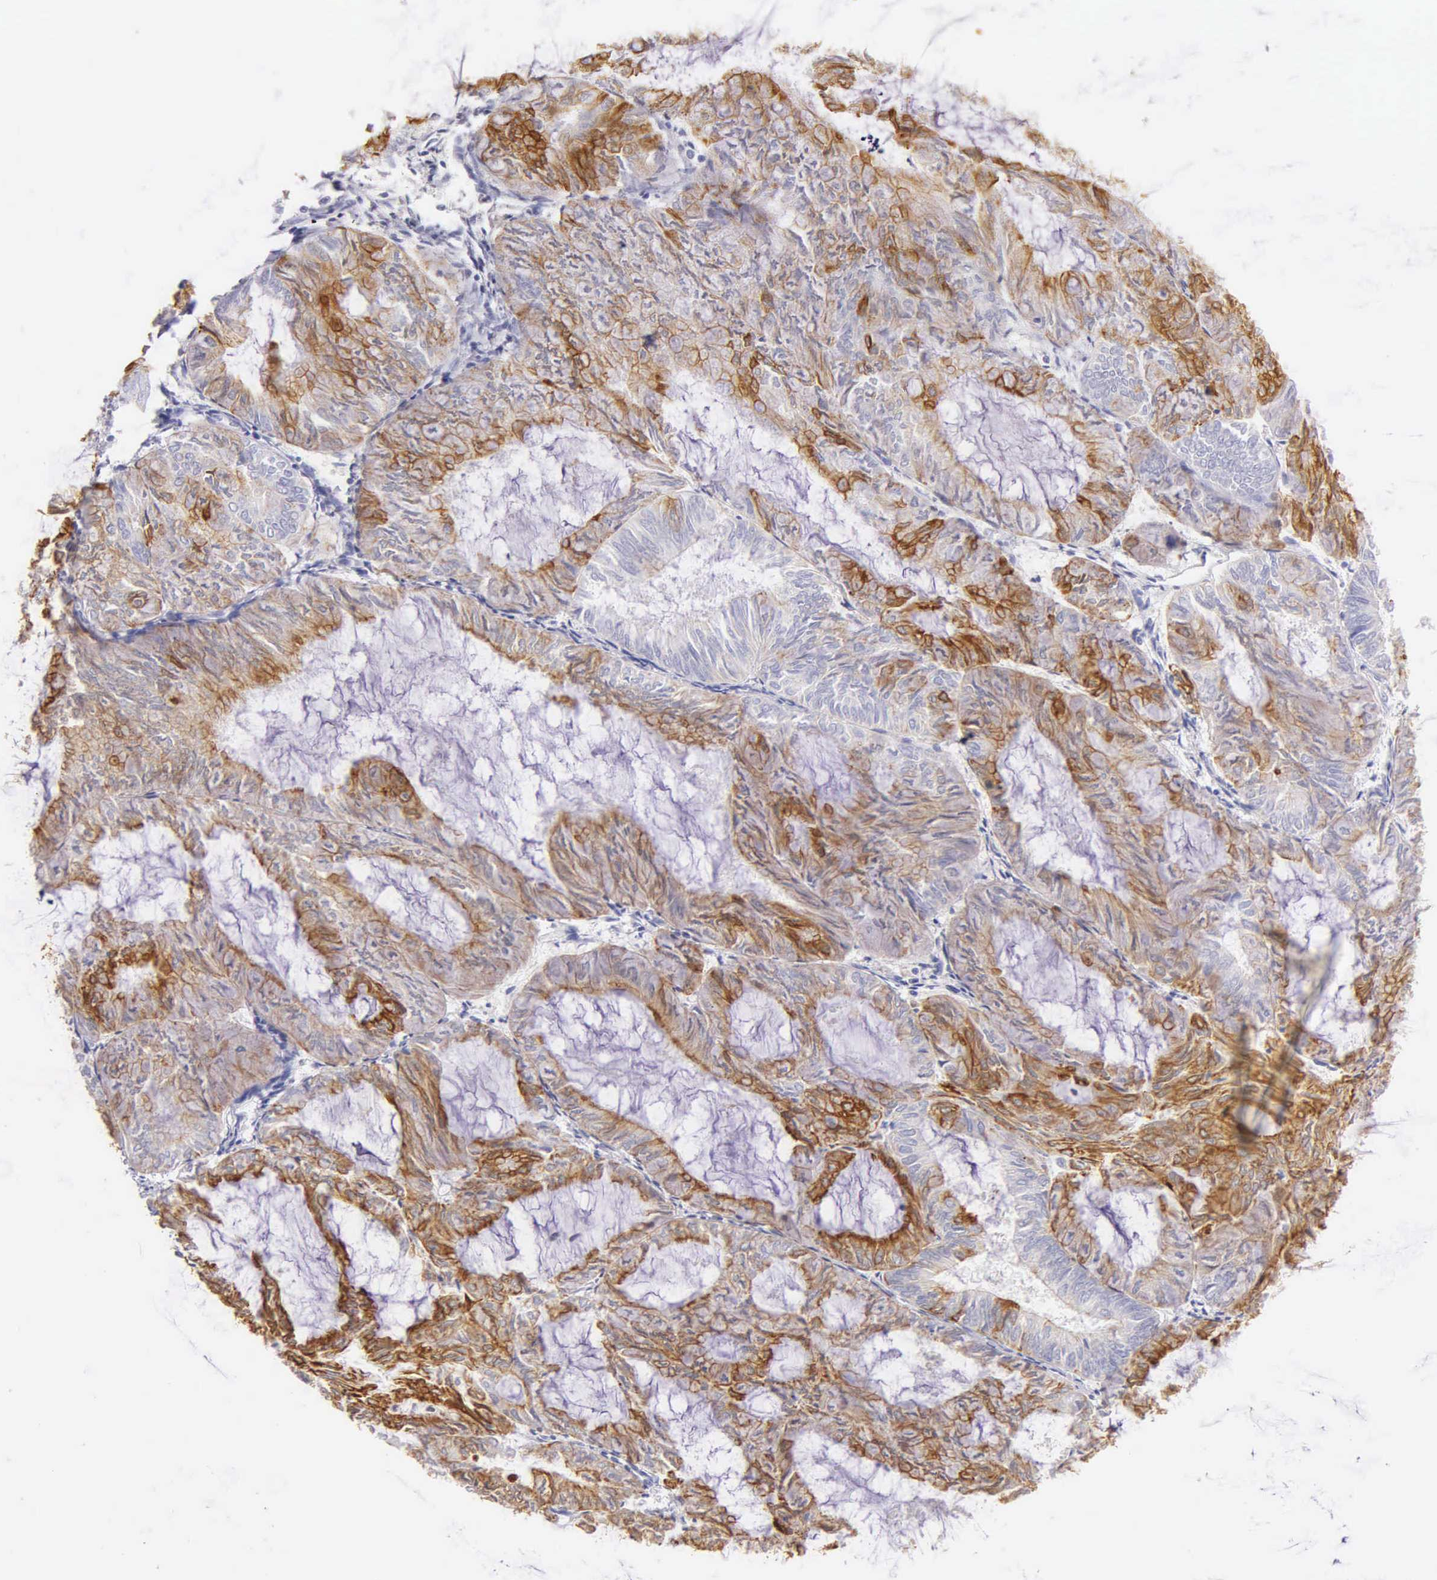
{"staining": {"intensity": "moderate", "quantity": "25%-75%", "location": "cytoplasmic/membranous"}, "tissue": "endometrial cancer", "cell_type": "Tumor cells", "image_type": "cancer", "snomed": [{"axis": "morphology", "description": "Adenocarcinoma, NOS"}, {"axis": "topography", "description": "Endometrium"}], "caption": "This image shows IHC staining of endometrial cancer, with medium moderate cytoplasmic/membranous expression in approximately 25%-75% of tumor cells.", "gene": "KRT17", "patient": {"sex": "female", "age": 59}}